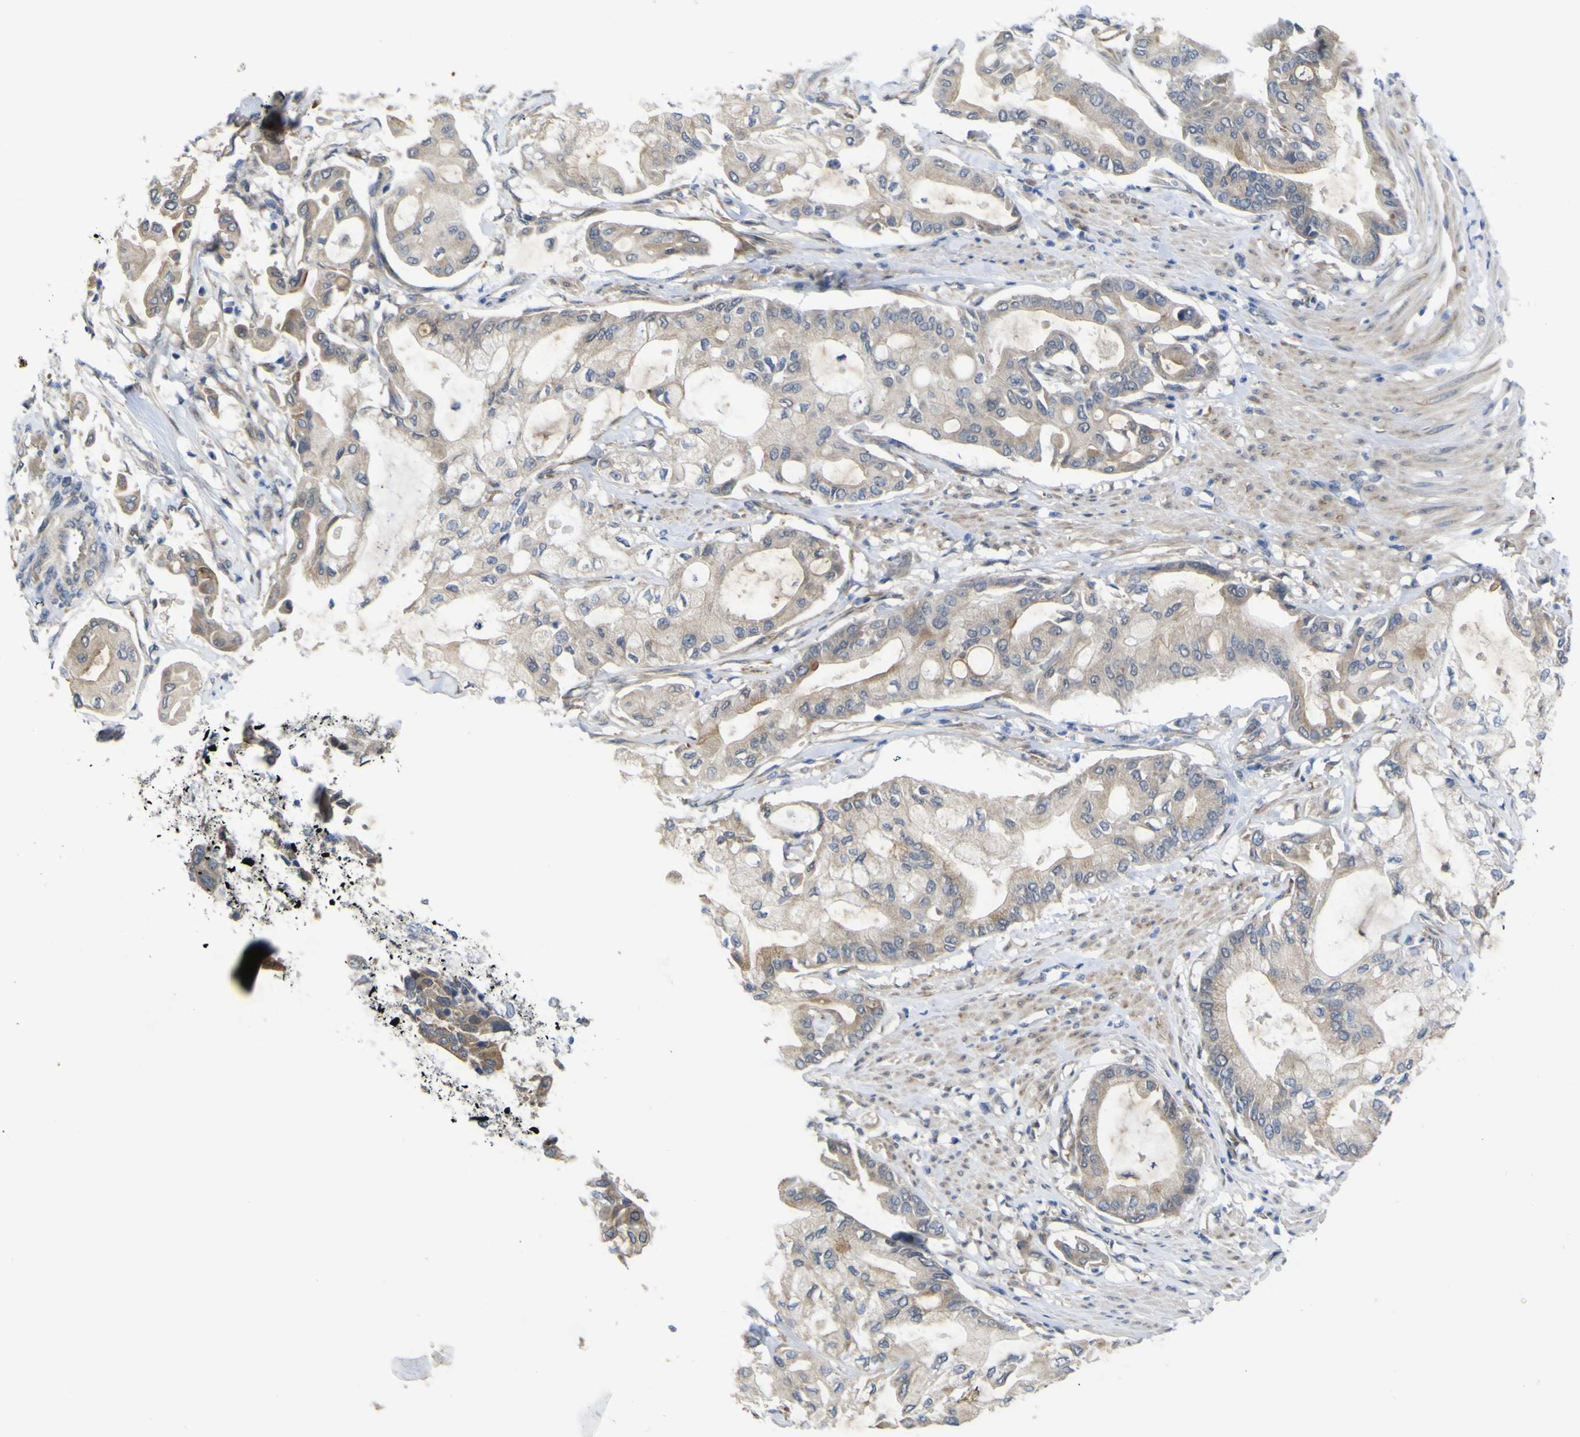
{"staining": {"intensity": "weak", "quantity": "<25%", "location": "cytoplasmic/membranous"}, "tissue": "pancreatic cancer", "cell_type": "Tumor cells", "image_type": "cancer", "snomed": [{"axis": "morphology", "description": "Adenocarcinoma, NOS"}, {"axis": "morphology", "description": "Adenocarcinoma, metastatic, NOS"}, {"axis": "topography", "description": "Lymph node"}, {"axis": "topography", "description": "Pancreas"}, {"axis": "topography", "description": "Duodenum"}], "caption": "Human pancreatic cancer (metastatic adenocarcinoma) stained for a protein using immunohistochemistry (IHC) demonstrates no staining in tumor cells.", "gene": "TNFRSF11A", "patient": {"sex": "female", "age": 64}}